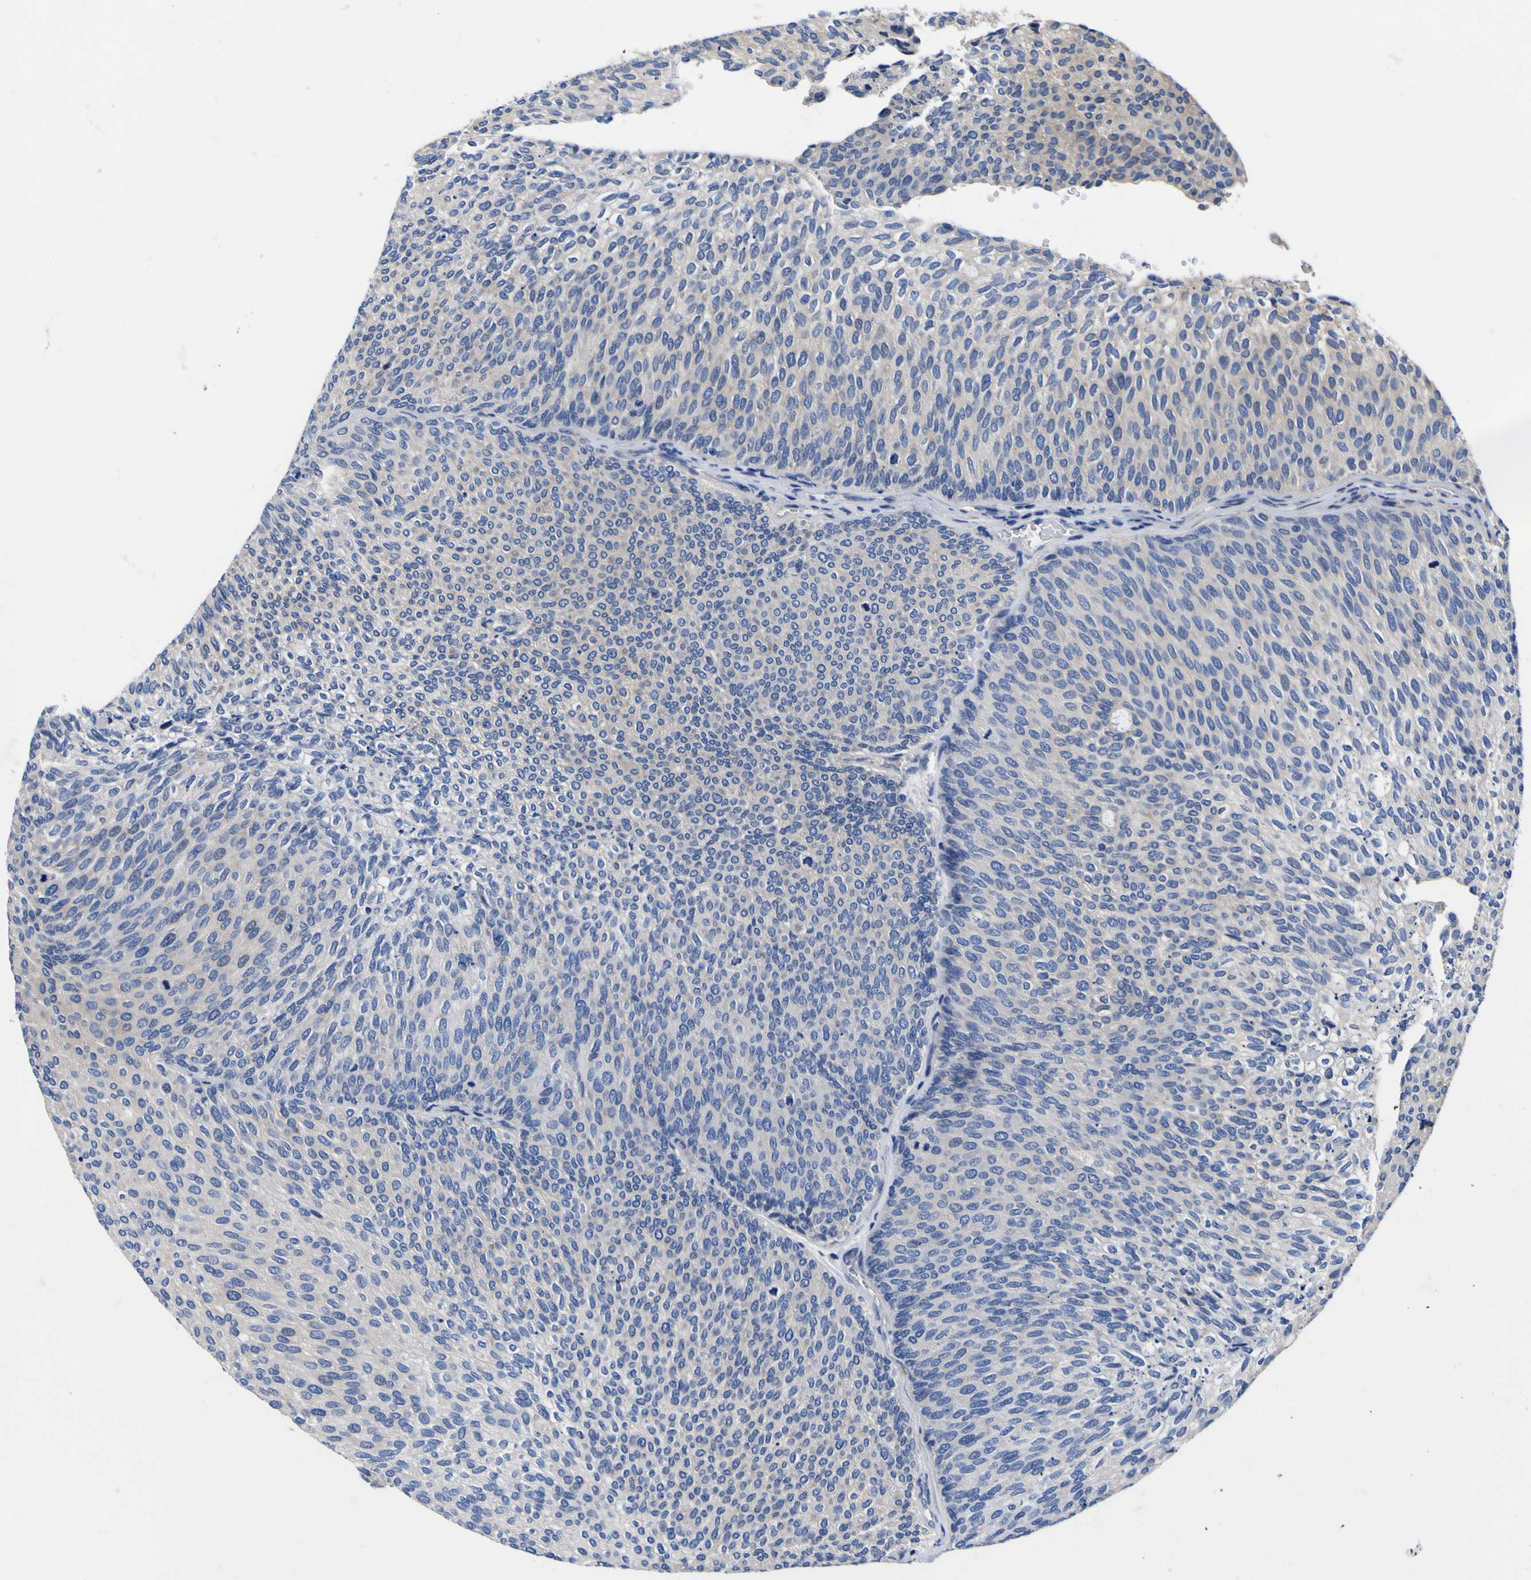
{"staining": {"intensity": "negative", "quantity": "none", "location": "none"}, "tissue": "urothelial cancer", "cell_type": "Tumor cells", "image_type": "cancer", "snomed": [{"axis": "morphology", "description": "Urothelial carcinoma, Low grade"}, {"axis": "topography", "description": "Urinary bladder"}], "caption": "Tumor cells show no significant expression in urothelial cancer. (DAB (3,3'-diaminobenzidine) immunohistochemistry, high magnification).", "gene": "VASN", "patient": {"sex": "female", "age": 79}}